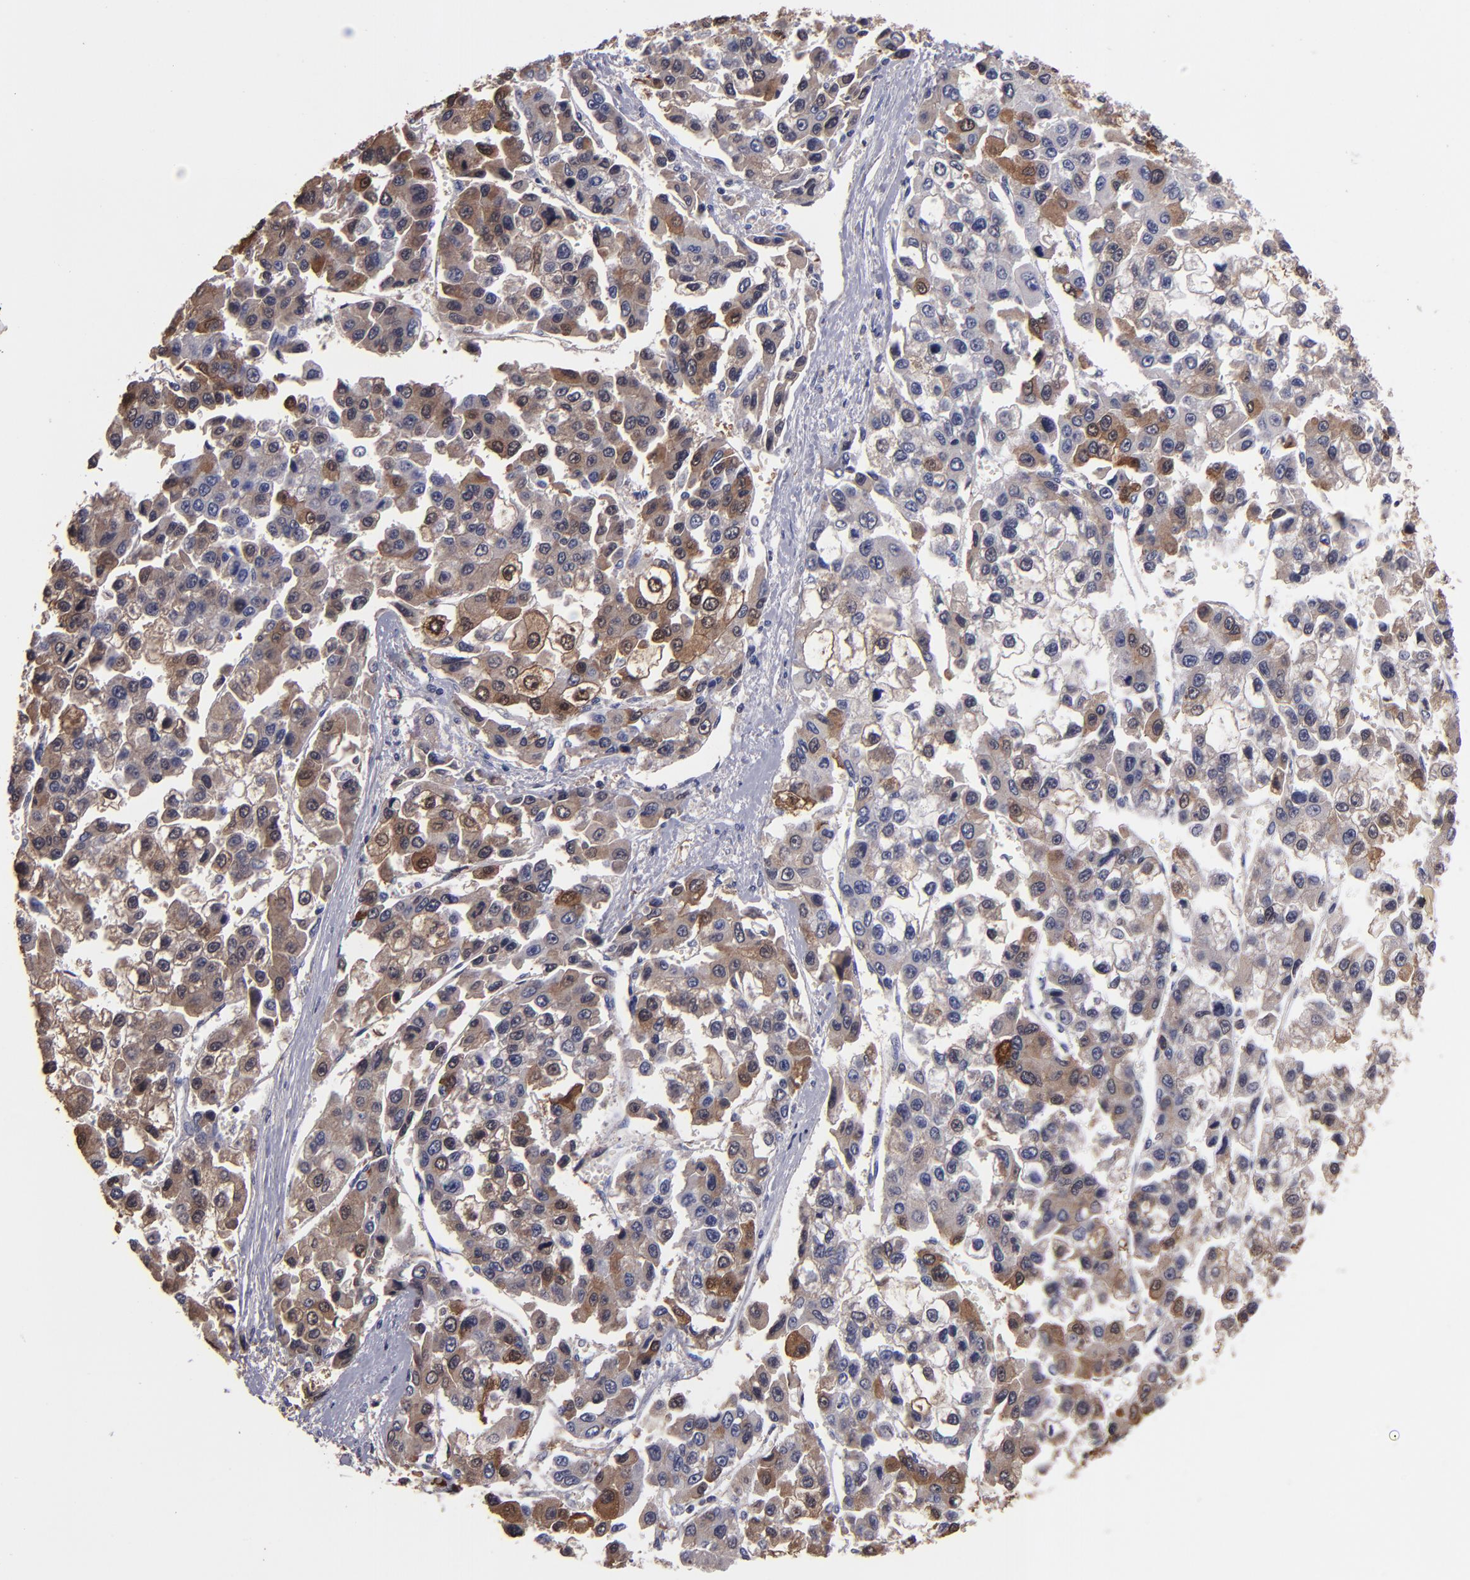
{"staining": {"intensity": "moderate", "quantity": "25%-75%", "location": "cytoplasmic/membranous,nuclear"}, "tissue": "liver cancer", "cell_type": "Tumor cells", "image_type": "cancer", "snomed": [{"axis": "morphology", "description": "Carcinoma, Hepatocellular, NOS"}, {"axis": "topography", "description": "Liver"}], "caption": "Tumor cells show medium levels of moderate cytoplasmic/membranous and nuclear expression in approximately 25%-75% of cells in liver hepatocellular carcinoma. The staining was performed using DAB (3,3'-diaminobenzidine) to visualize the protein expression in brown, while the nuclei were stained in blue with hematoxylin (Magnification: 20x).", "gene": "S100A1", "patient": {"sex": "female", "age": 66}}